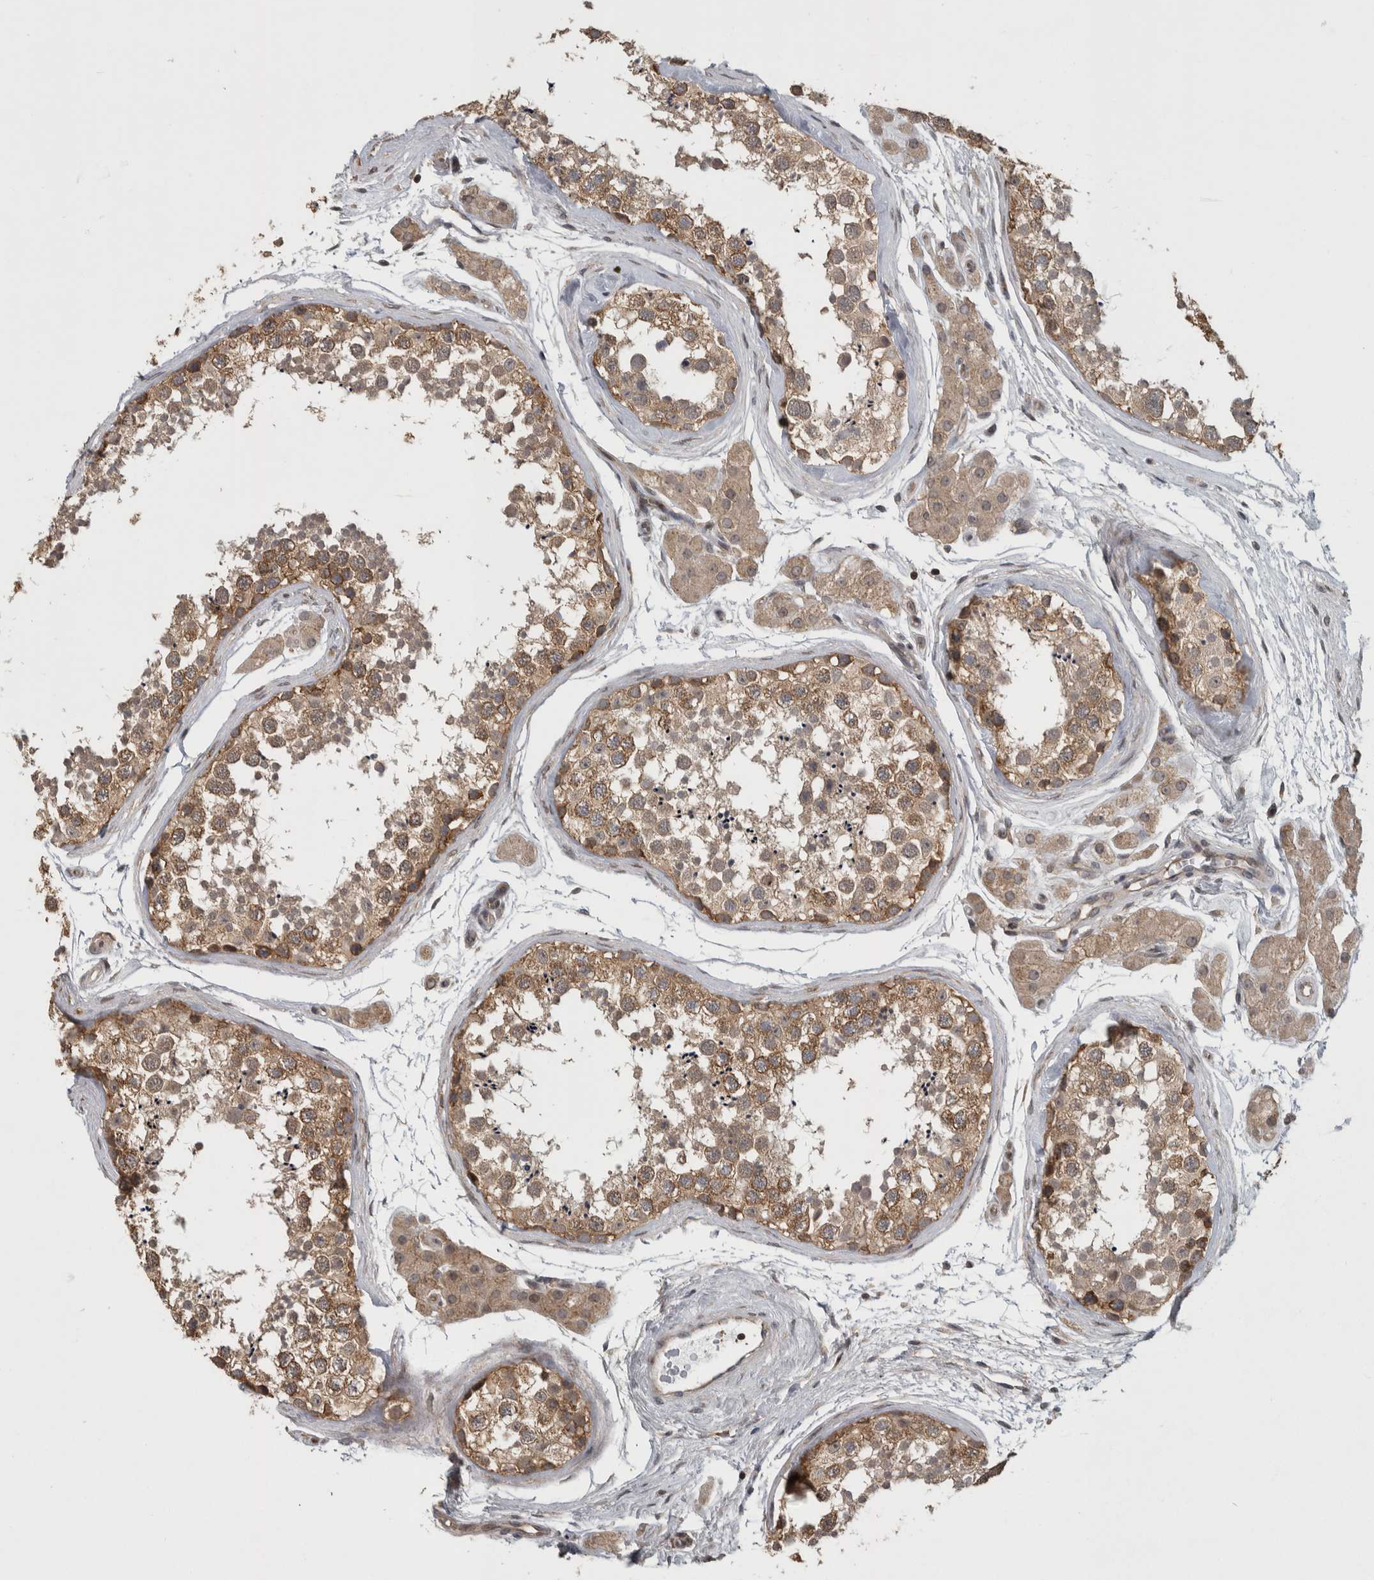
{"staining": {"intensity": "moderate", "quantity": ">75%", "location": "cytoplasmic/membranous"}, "tissue": "testis", "cell_type": "Cells in seminiferous ducts", "image_type": "normal", "snomed": [{"axis": "morphology", "description": "Normal tissue, NOS"}, {"axis": "topography", "description": "Testis"}], "caption": "The immunohistochemical stain shows moderate cytoplasmic/membranous expression in cells in seminiferous ducts of unremarkable testis.", "gene": "ATXN2", "patient": {"sex": "male", "age": 56}}